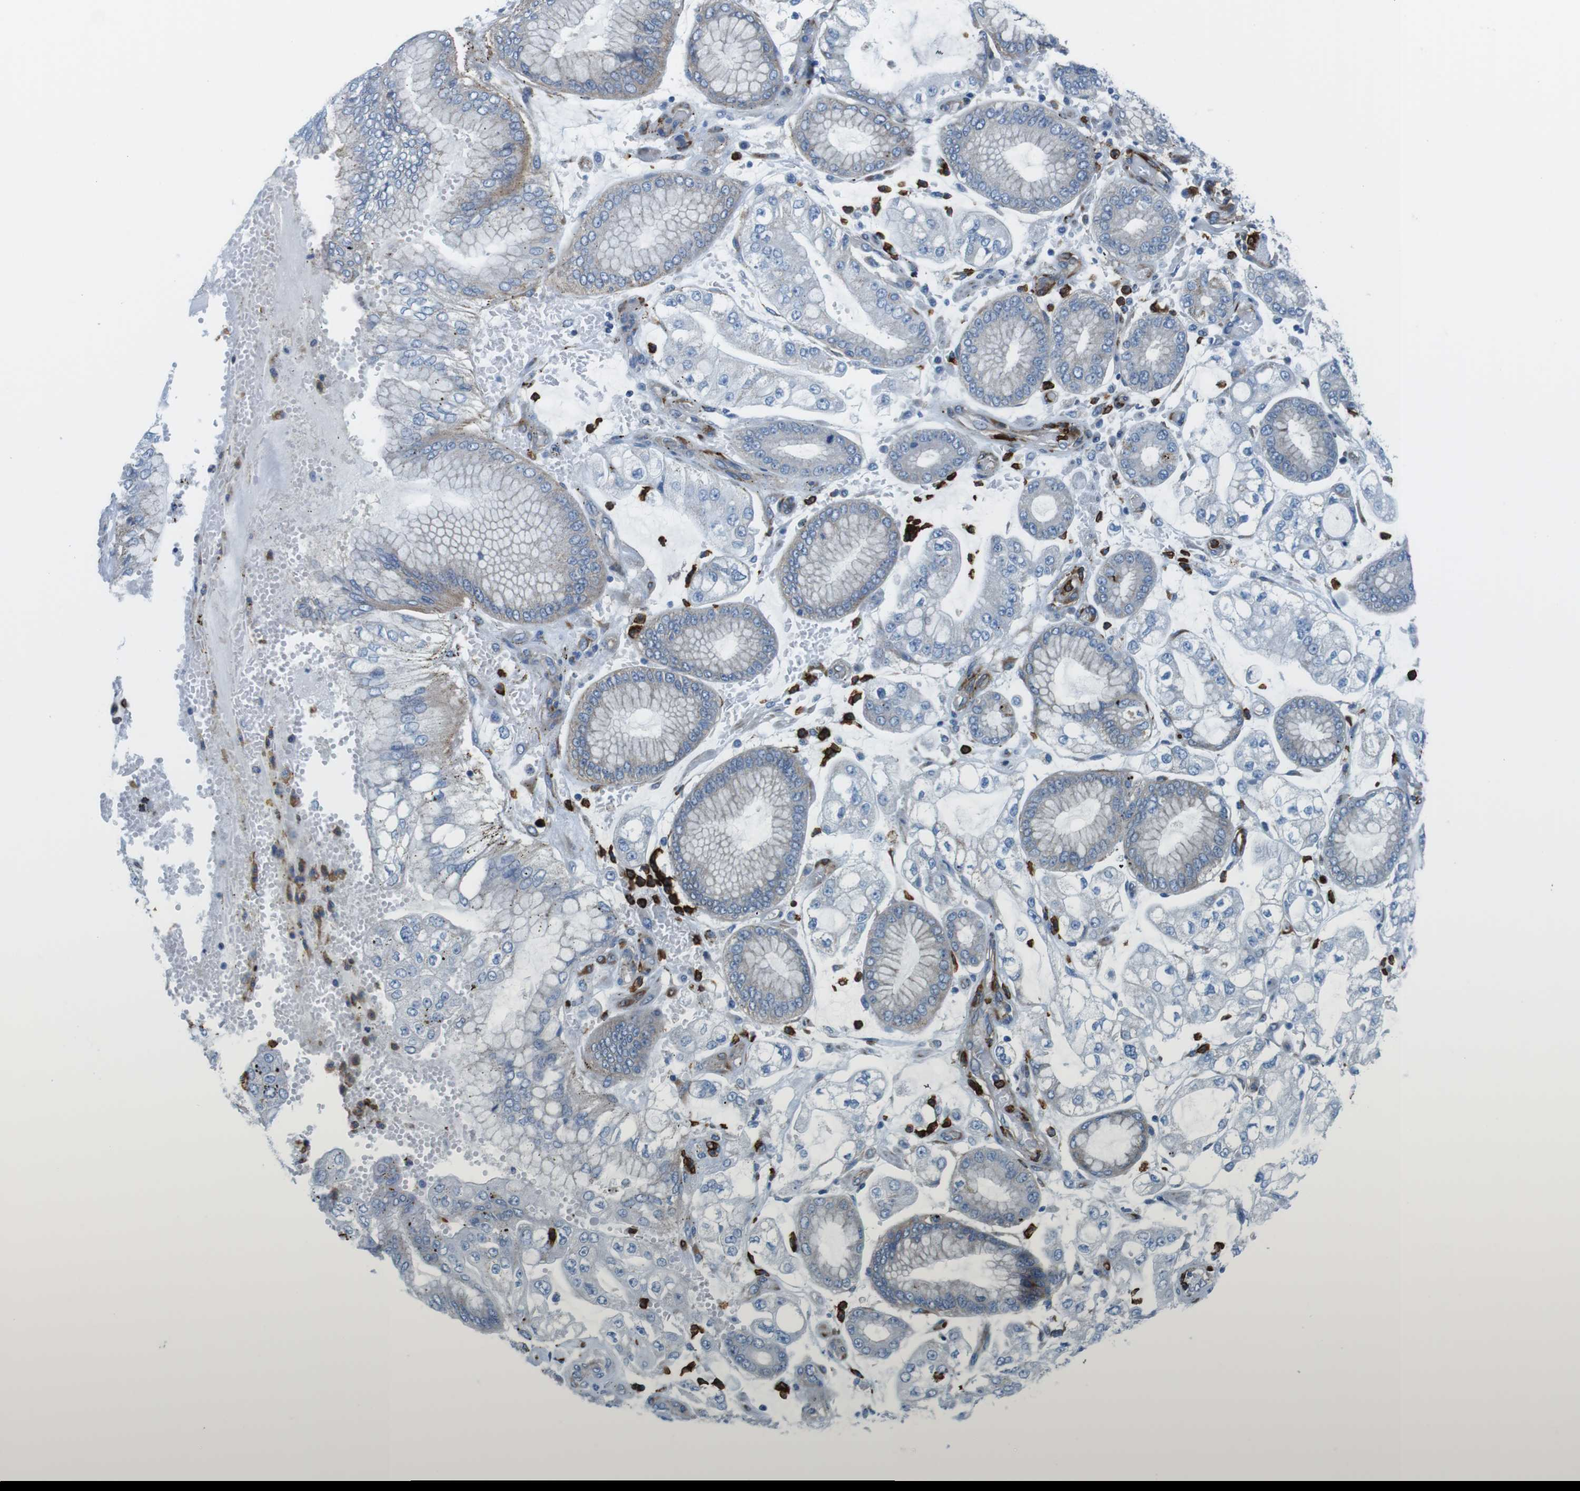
{"staining": {"intensity": "negative", "quantity": "none", "location": "none"}, "tissue": "stomach cancer", "cell_type": "Tumor cells", "image_type": "cancer", "snomed": [{"axis": "morphology", "description": "Adenocarcinoma, NOS"}, {"axis": "topography", "description": "Stomach"}], "caption": "Stomach cancer (adenocarcinoma) was stained to show a protein in brown. There is no significant positivity in tumor cells.", "gene": "EMP2", "patient": {"sex": "male", "age": 76}}